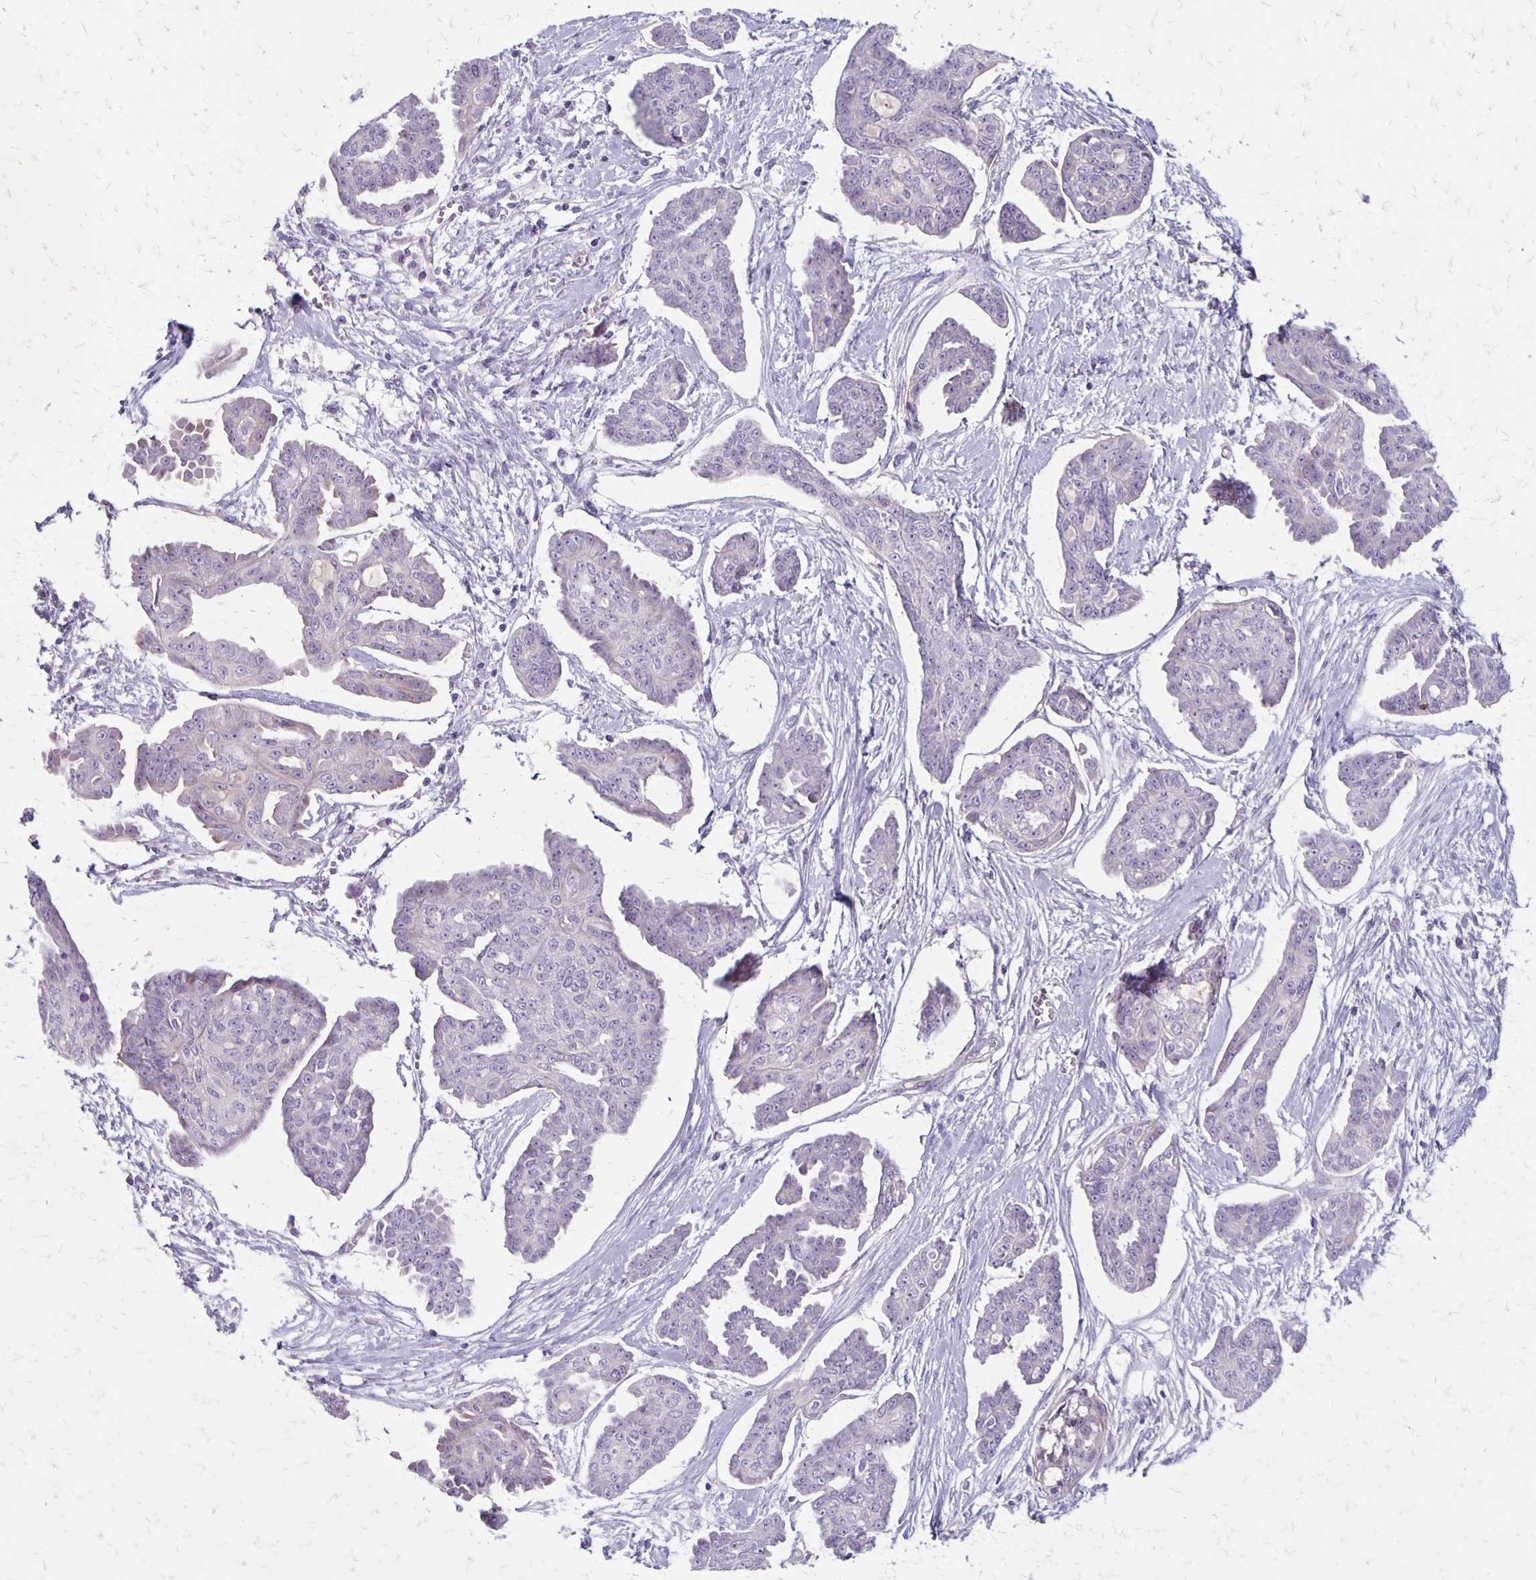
{"staining": {"intensity": "negative", "quantity": "none", "location": "none"}, "tissue": "ovarian cancer", "cell_type": "Tumor cells", "image_type": "cancer", "snomed": [{"axis": "morphology", "description": "Cystadenocarcinoma, serous, NOS"}, {"axis": "topography", "description": "Ovary"}], "caption": "Immunohistochemical staining of human ovarian serous cystadenocarcinoma reveals no significant staining in tumor cells. (Stains: DAB (3,3'-diaminobenzidine) immunohistochemistry with hematoxylin counter stain, Microscopy: brightfield microscopy at high magnification).", "gene": "HOMER1", "patient": {"sex": "female", "age": 71}}